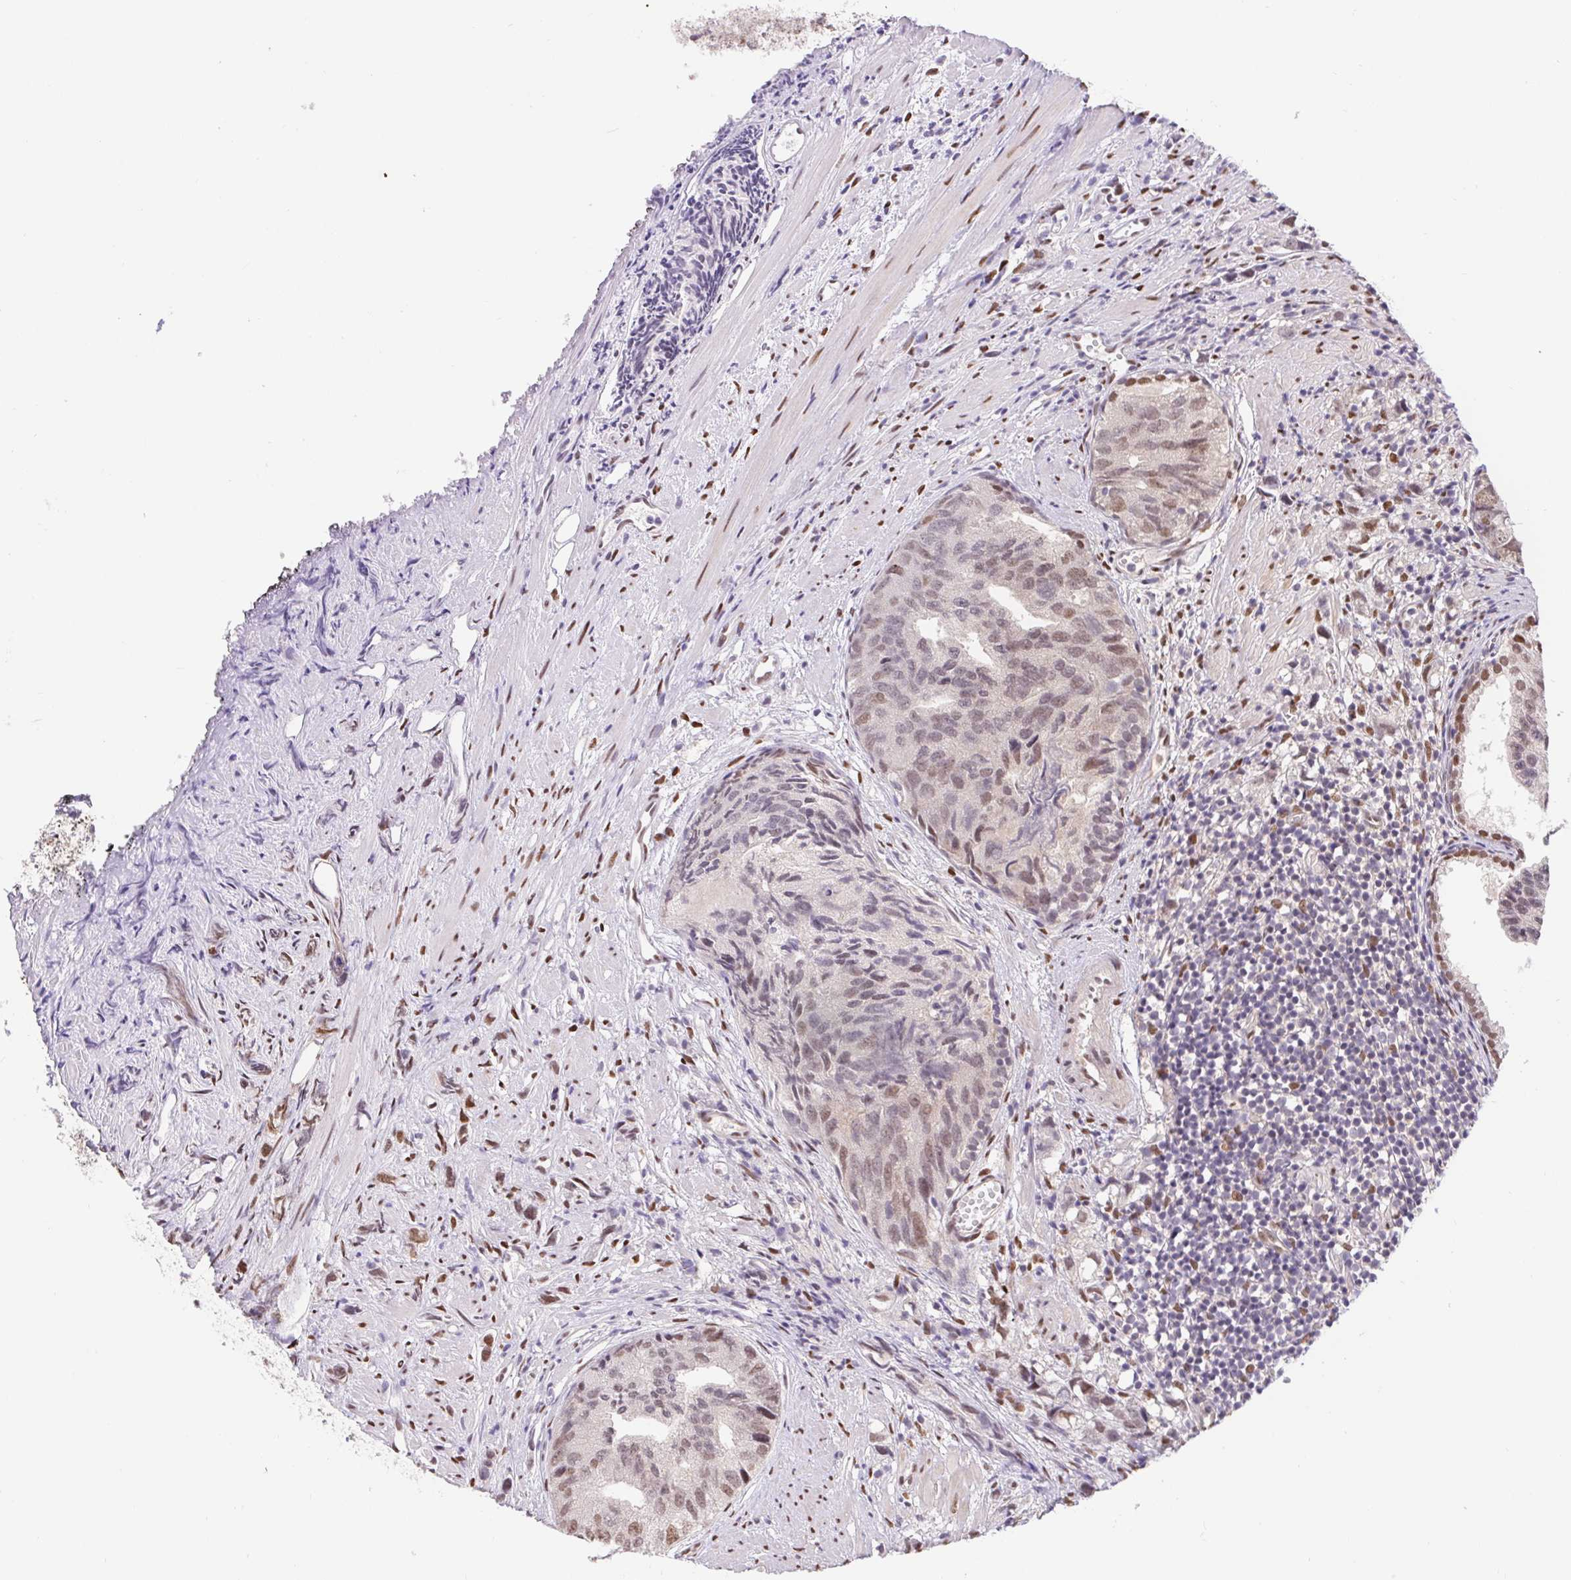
{"staining": {"intensity": "weak", "quantity": "25%-75%", "location": "nuclear"}, "tissue": "prostate cancer", "cell_type": "Tumor cells", "image_type": "cancer", "snomed": [{"axis": "morphology", "description": "Adenocarcinoma, High grade"}, {"axis": "topography", "description": "Prostate"}], "caption": "Immunohistochemical staining of prostate high-grade adenocarcinoma reveals weak nuclear protein positivity in approximately 25%-75% of tumor cells.", "gene": "CAND1", "patient": {"sex": "male", "age": 58}}